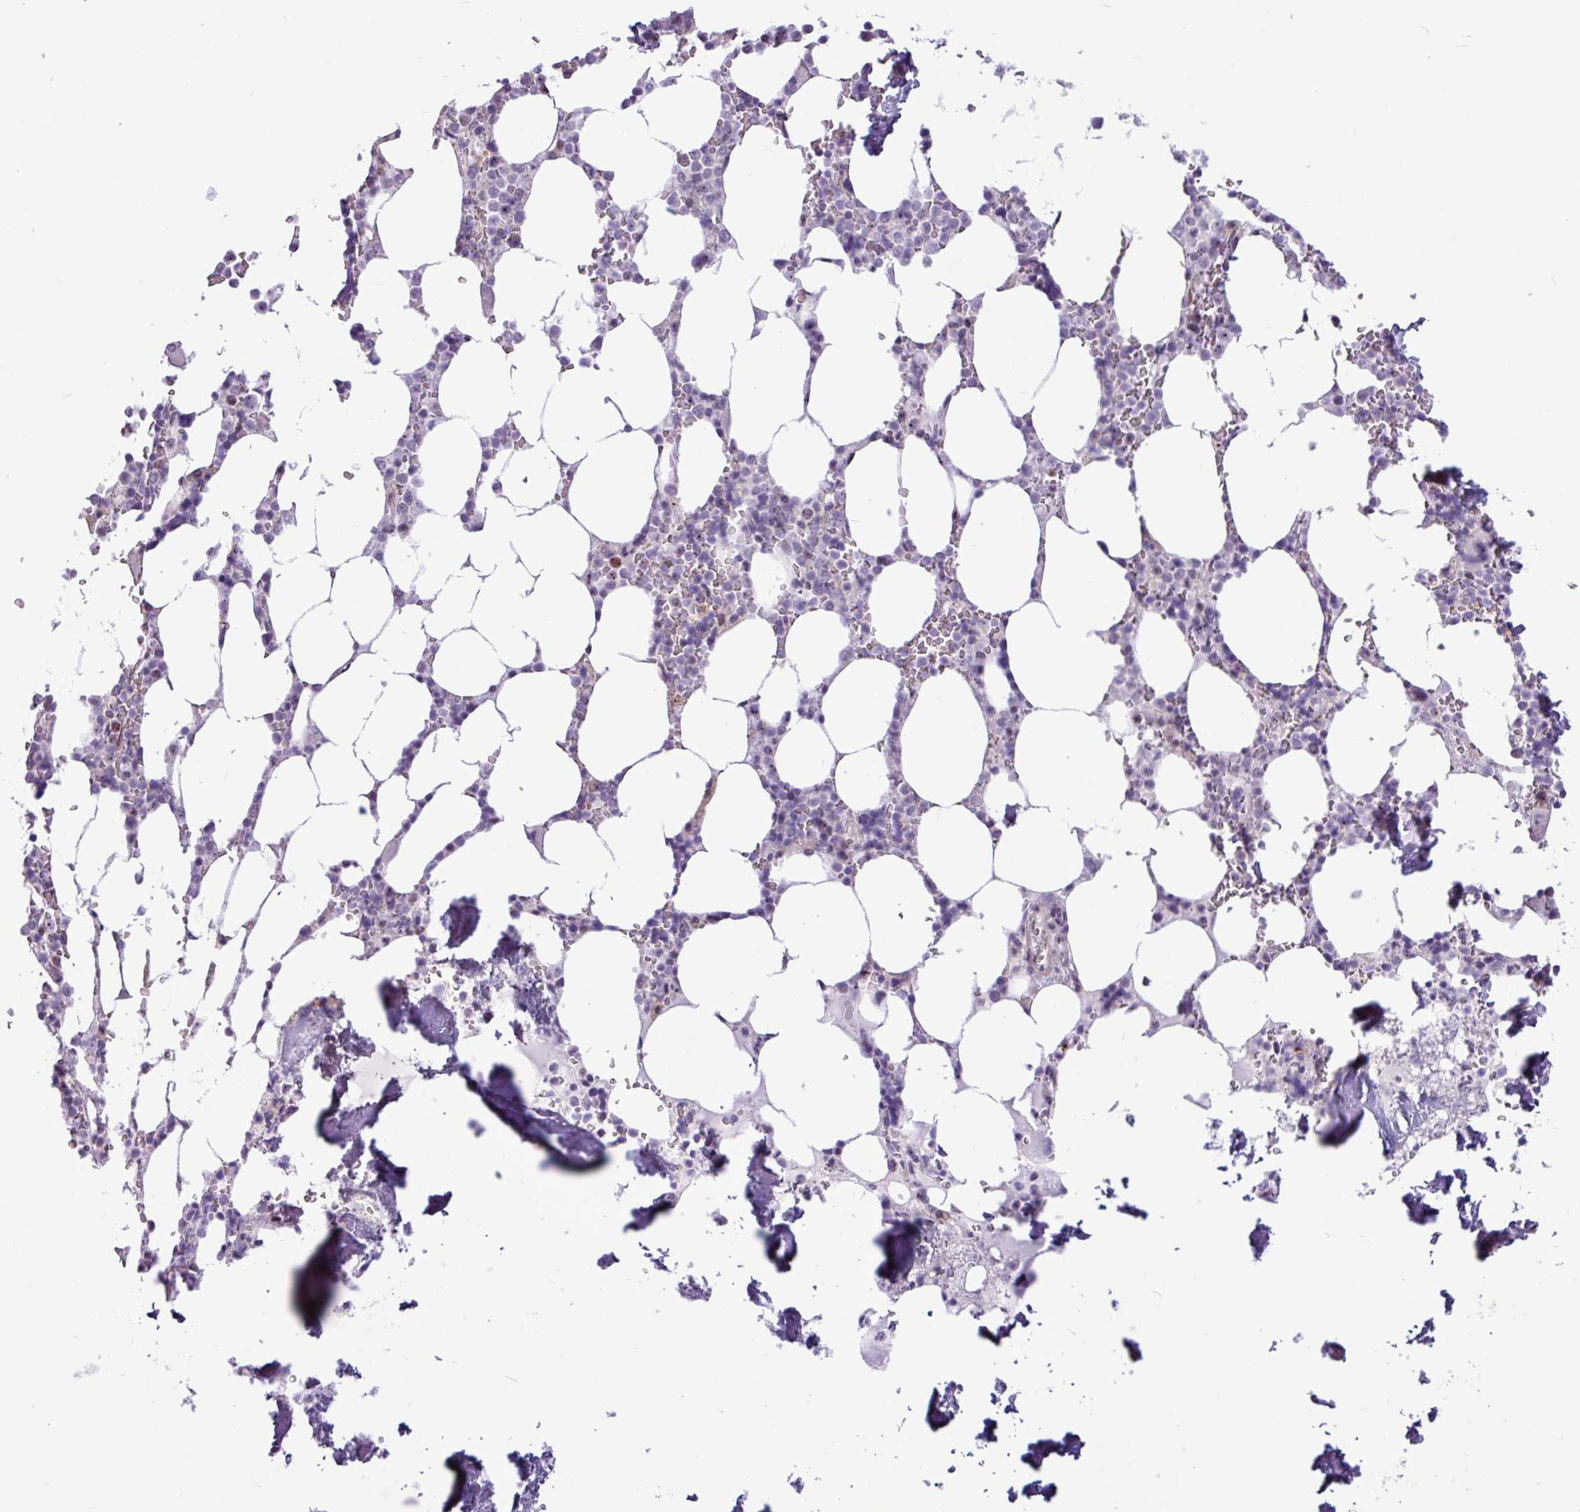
{"staining": {"intensity": "moderate", "quantity": "<25%", "location": "nuclear"}, "tissue": "bone marrow", "cell_type": "Hematopoietic cells", "image_type": "normal", "snomed": [{"axis": "morphology", "description": "Normal tissue, NOS"}, {"axis": "topography", "description": "Bone marrow"}], "caption": "Moderate nuclear protein staining is present in approximately <25% of hematopoietic cells in bone marrow.", "gene": "UTP18", "patient": {"sex": "male", "age": 64}}